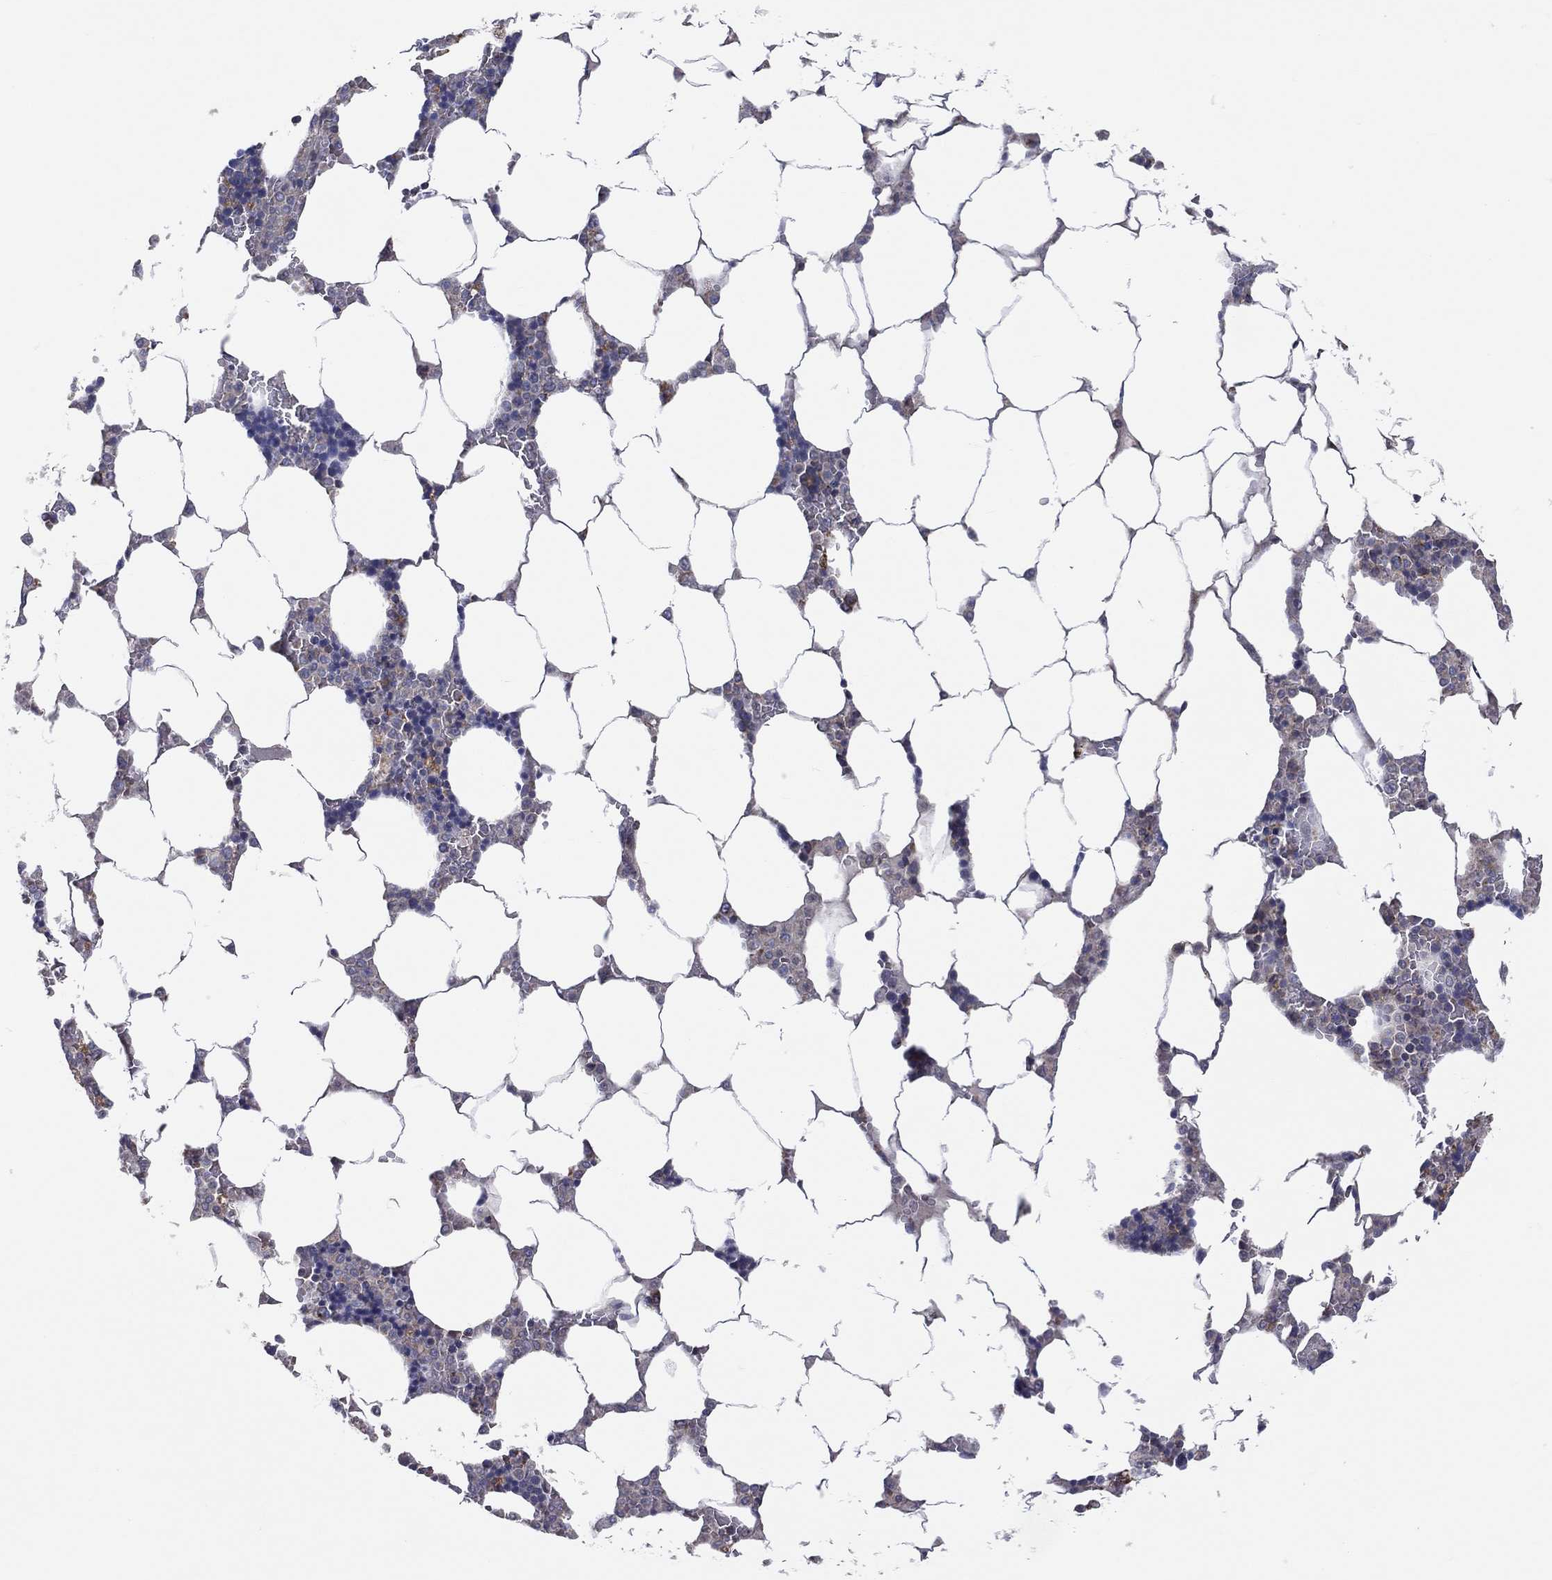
{"staining": {"intensity": "moderate", "quantity": "<25%", "location": "cytoplasmic/membranous"}, "tissue": "bone marrow", "cell_type": "Hematopoietic cells", "image_type": "normal", "snomed": [{"axis": "morphology", "description": "Normal tissue, NOS"}, {"axis": "topography", "description": "Bone marrow"}], "caption": "Immunohistochemistry image of benign bone marrow: bone marrow stained using IHC exhibits low levels of moderate protein expression localized specifically in the cytoplasmic/membranous of hematopoietic cells, appearing as a cytoplasmic/membranous brown color.", "gene": "STARD3", "patient": {"sex": "male", "age": 63}}